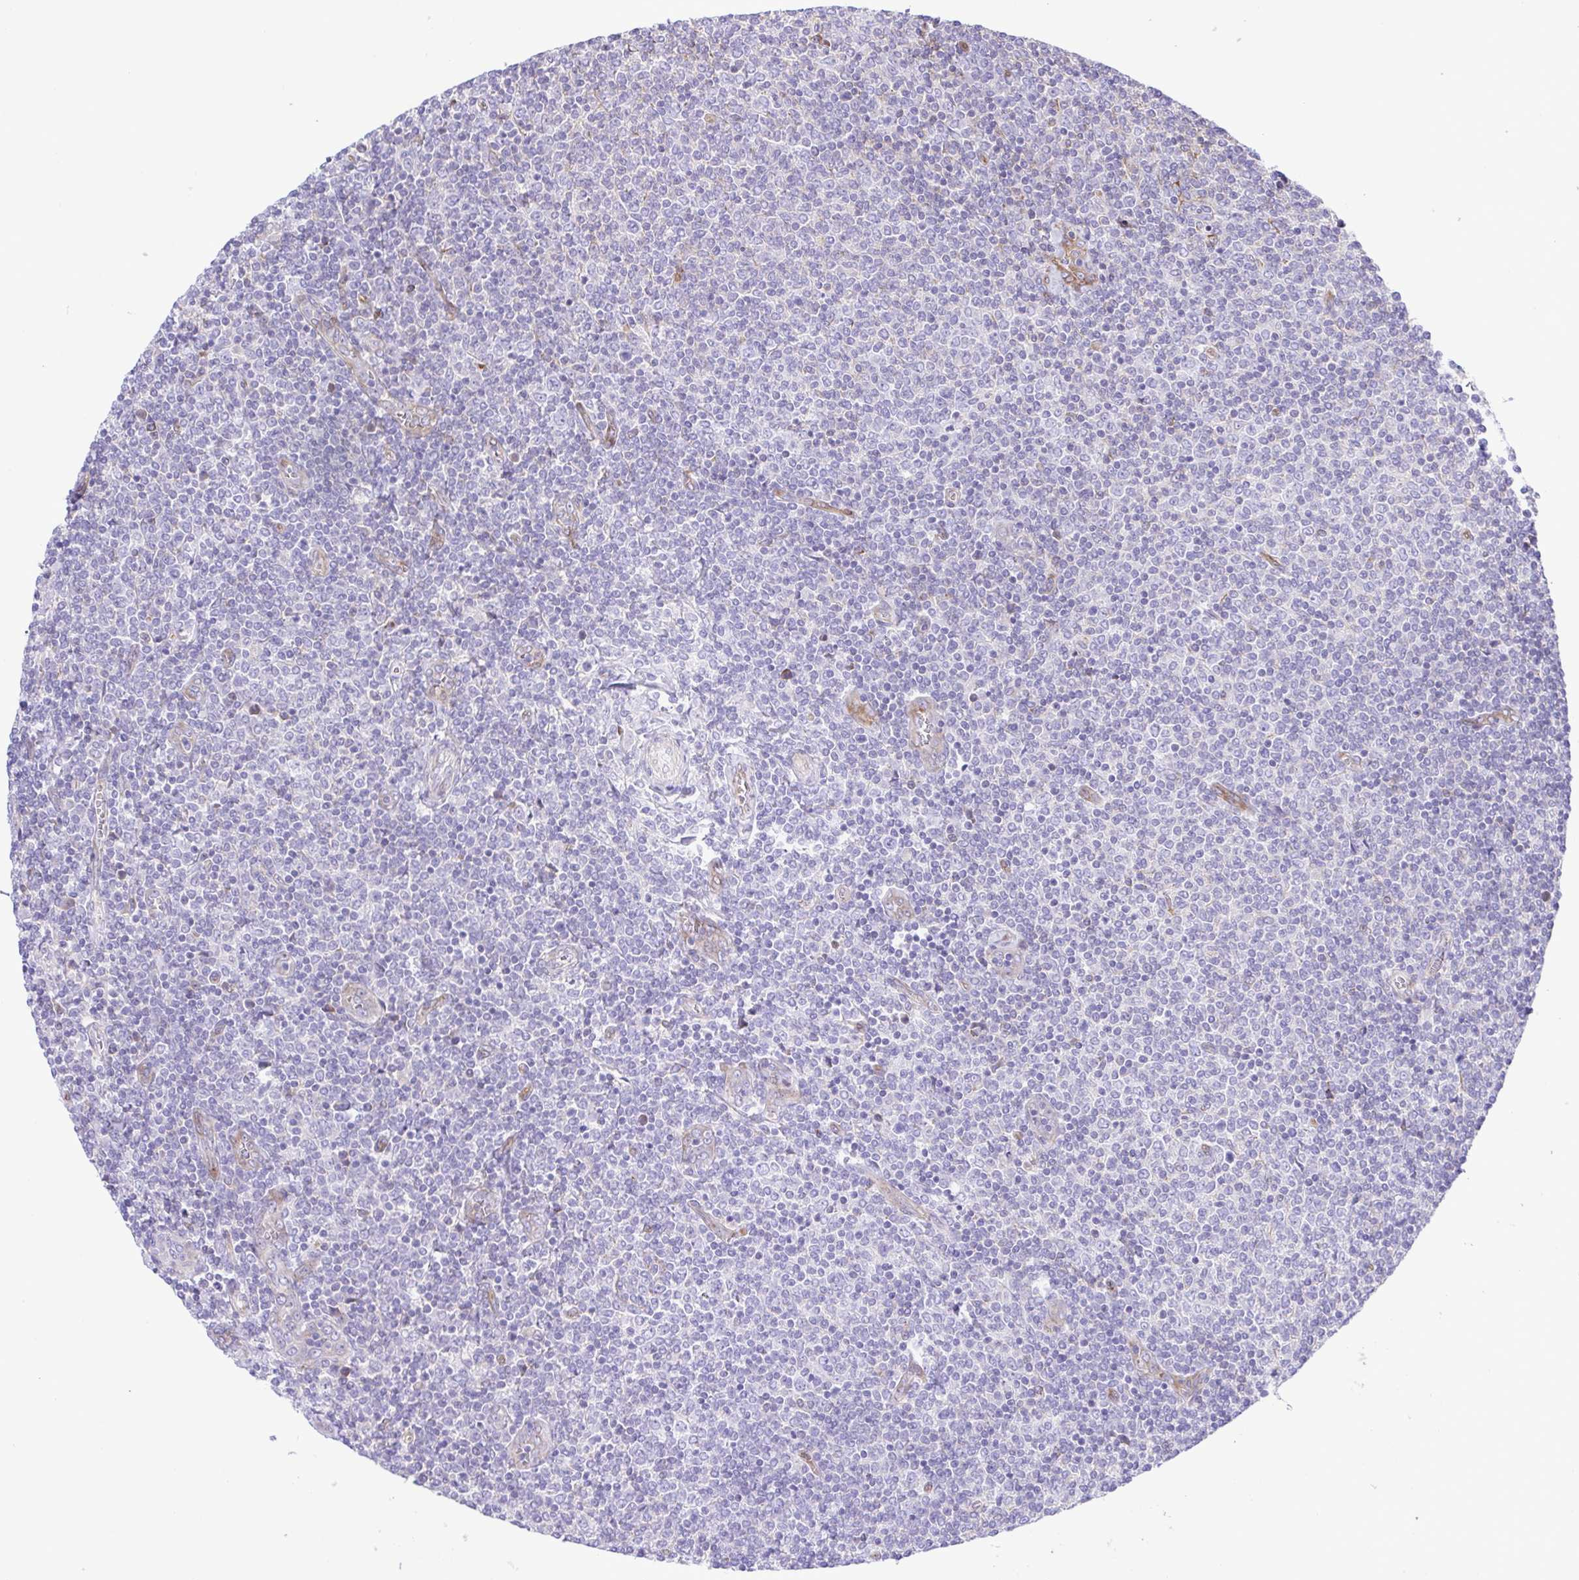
{"staining": {"intensity": "negative", "quantity": "none", "location": "none"}, "tissue": "lymphoma", "cell_type": "Tumor cells", "image_type": "cancer", "snomed": [{"axis": "morphology", "description": "Malignant lymphoma, non-Hodgkin's type, Low grade"}, {"axis": "topography", "description": "Lymph node"}], "caption": "A histopathology image of malignant lymphoma, non-Hodgkin's type (low-grade) stained for a protein exhibits no brown staining in tumor cells.", "gene": "FLT1", "patient": {"sex": "male", "age": 52}}